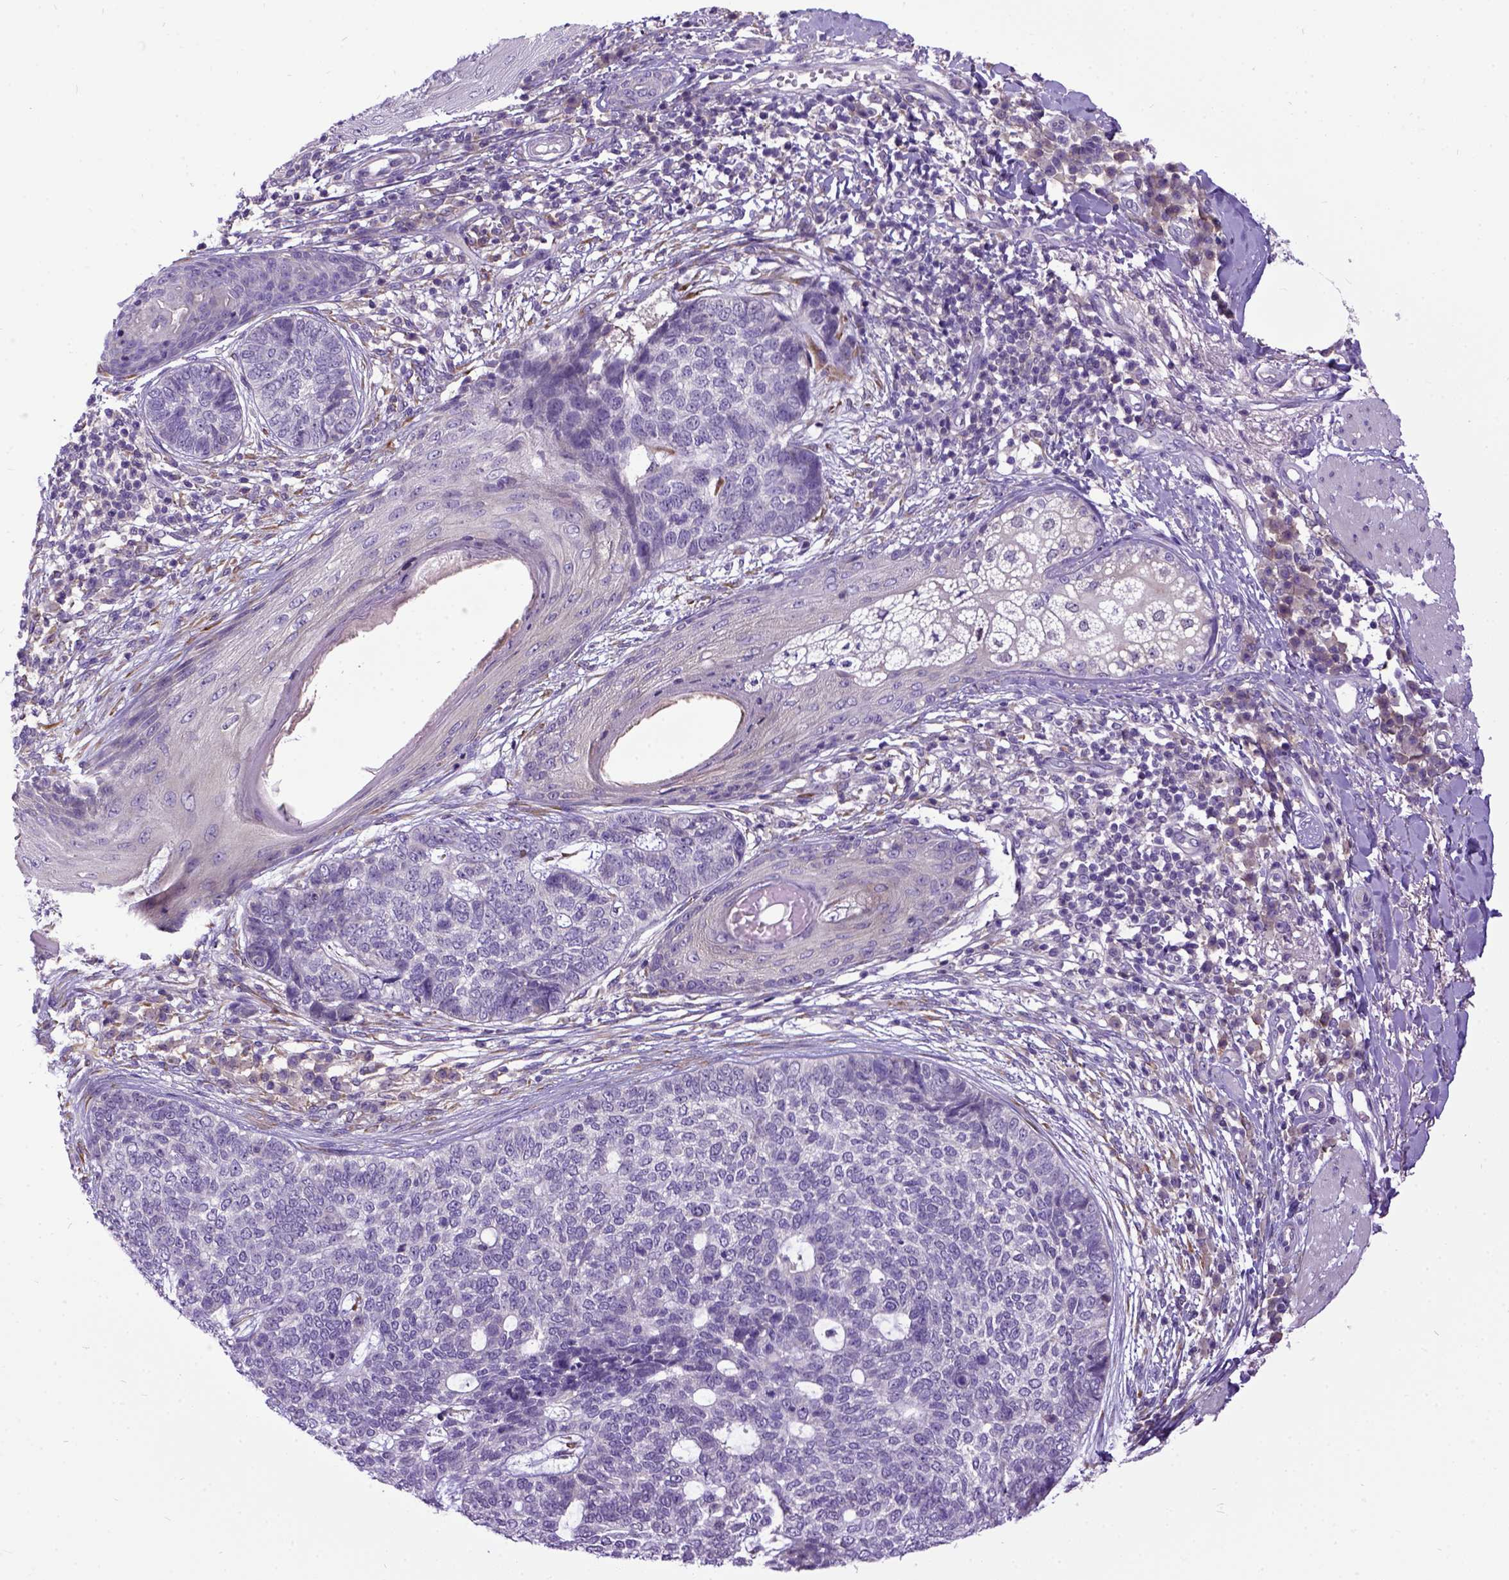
{"staining": {"intensity": "negative", "quantity": "none", "location": "none"}, "tissue": "skin cancer", "cell_type": "Tumor cells", "image_type": "cancer", "snomed": [{"axis": "morphology", "description": "Basal cell carcinoma"}, {"axis": "topography", "description": "Skin"}], "caption": "A high-resolution image shows IHC staining of basal cell carcinoma (skin), which shows no significant expression in tumor cells. (DAB (3,3'-diaminobenzidine) immunohistochemistry visualized using brightfield microscopy, high magnification).", "gene": "NEK5", "patient": {"sex": "female", "age": 69}}